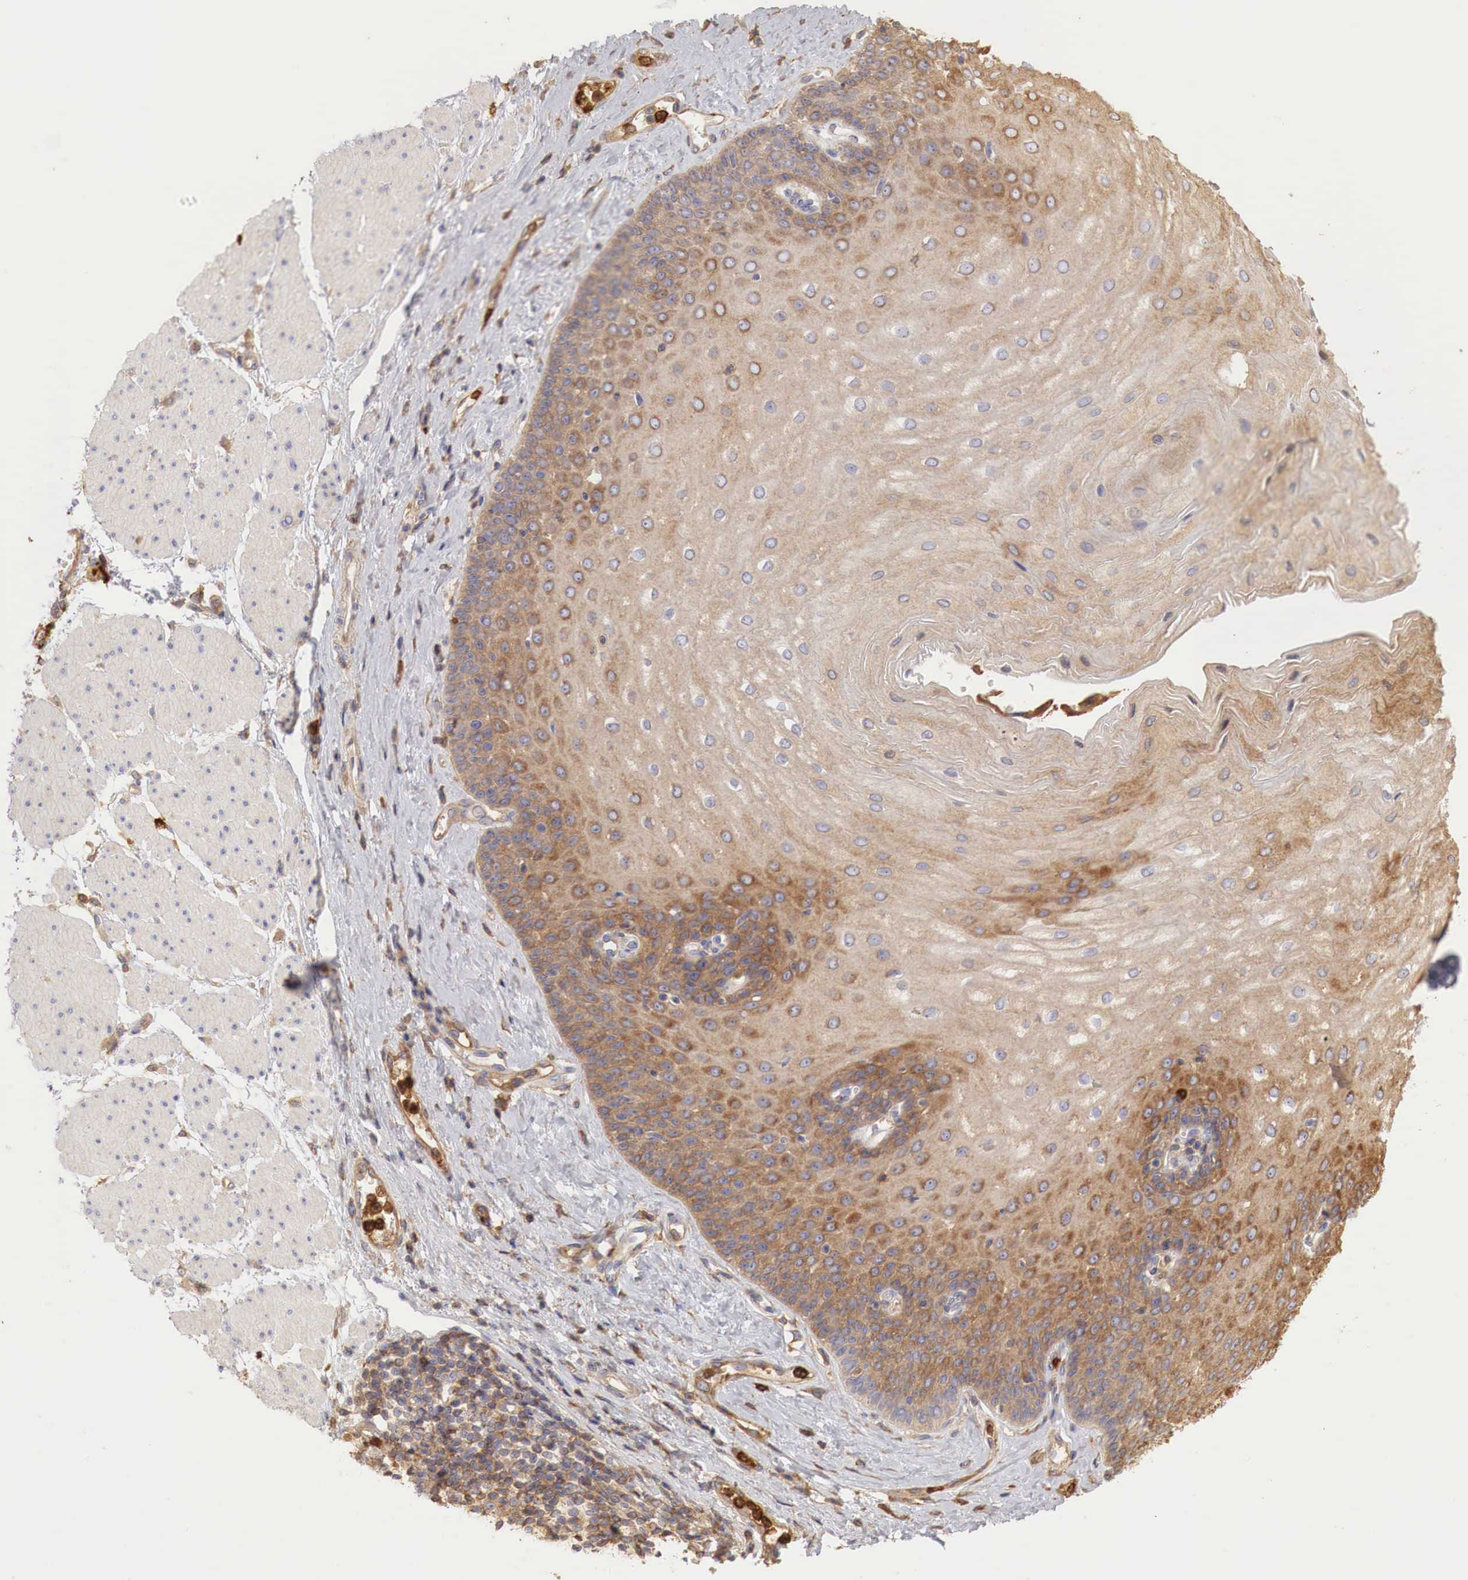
{"staining": {"intensity": "moderate", "quantity": "25%-75%", "location": "cytoplasmic/membranous"}, "tissue": "esophagus", "cell_type": "Squamous epithelial cells", "image_type": "normal", "snomed": [{"axis": "morphology", "description": "Normal tissue, NOS"}, {"axis": "topography", "description": "Esophagus"}], "caption": "Unremarkable esophagus was stained to show a protein in brown. There is medium levels of moderate cytoplasmic/membranous expression in approximately 25%-75% of squamous epithelial cells.", "gene": "G6PD", "patient": {"sex": "male", "age": 65}}